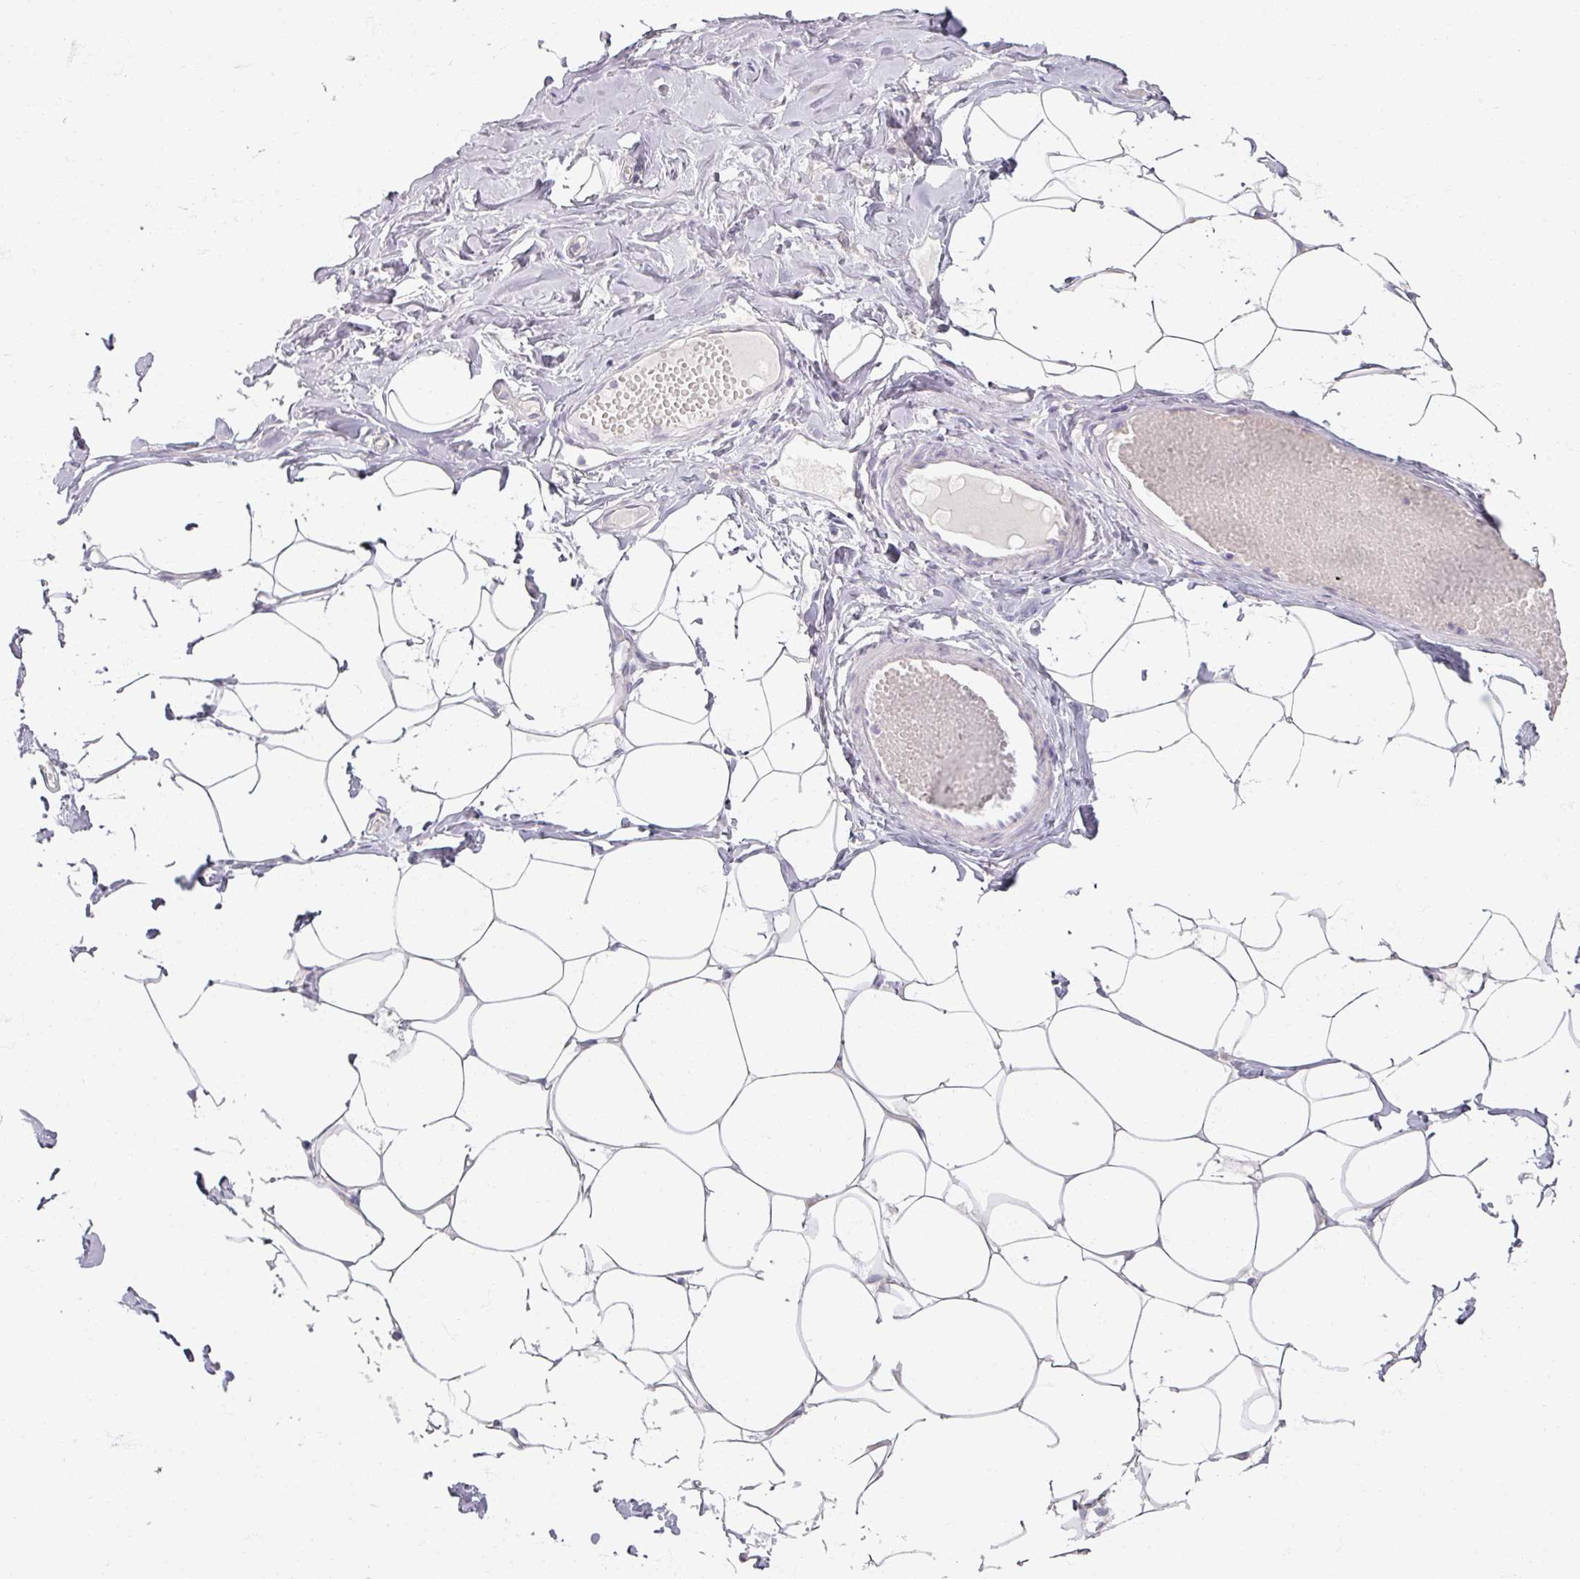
{"staining": {"intensity": "negative", "quantity": "none", "location": "none"}, "tissue": "breast", "cell_type": "Adipocytes", "image_type": "normal", "snomed": [{"axis": "morphology", "description": "Normal tissue, NOS"}, {"axis": "topography", "description": "Breast"}], "caption": "IHC micrograph of benign breast stained for a protein (brown), which exhibits no positivity in adipocytes. Brightfield microscopy of immunohistochemistry stained with DAB (brown) and hematoxylin (blue), captured at high magnification.", "gene": "SOX11", "patient": {"sex": "female", "age": 27}}